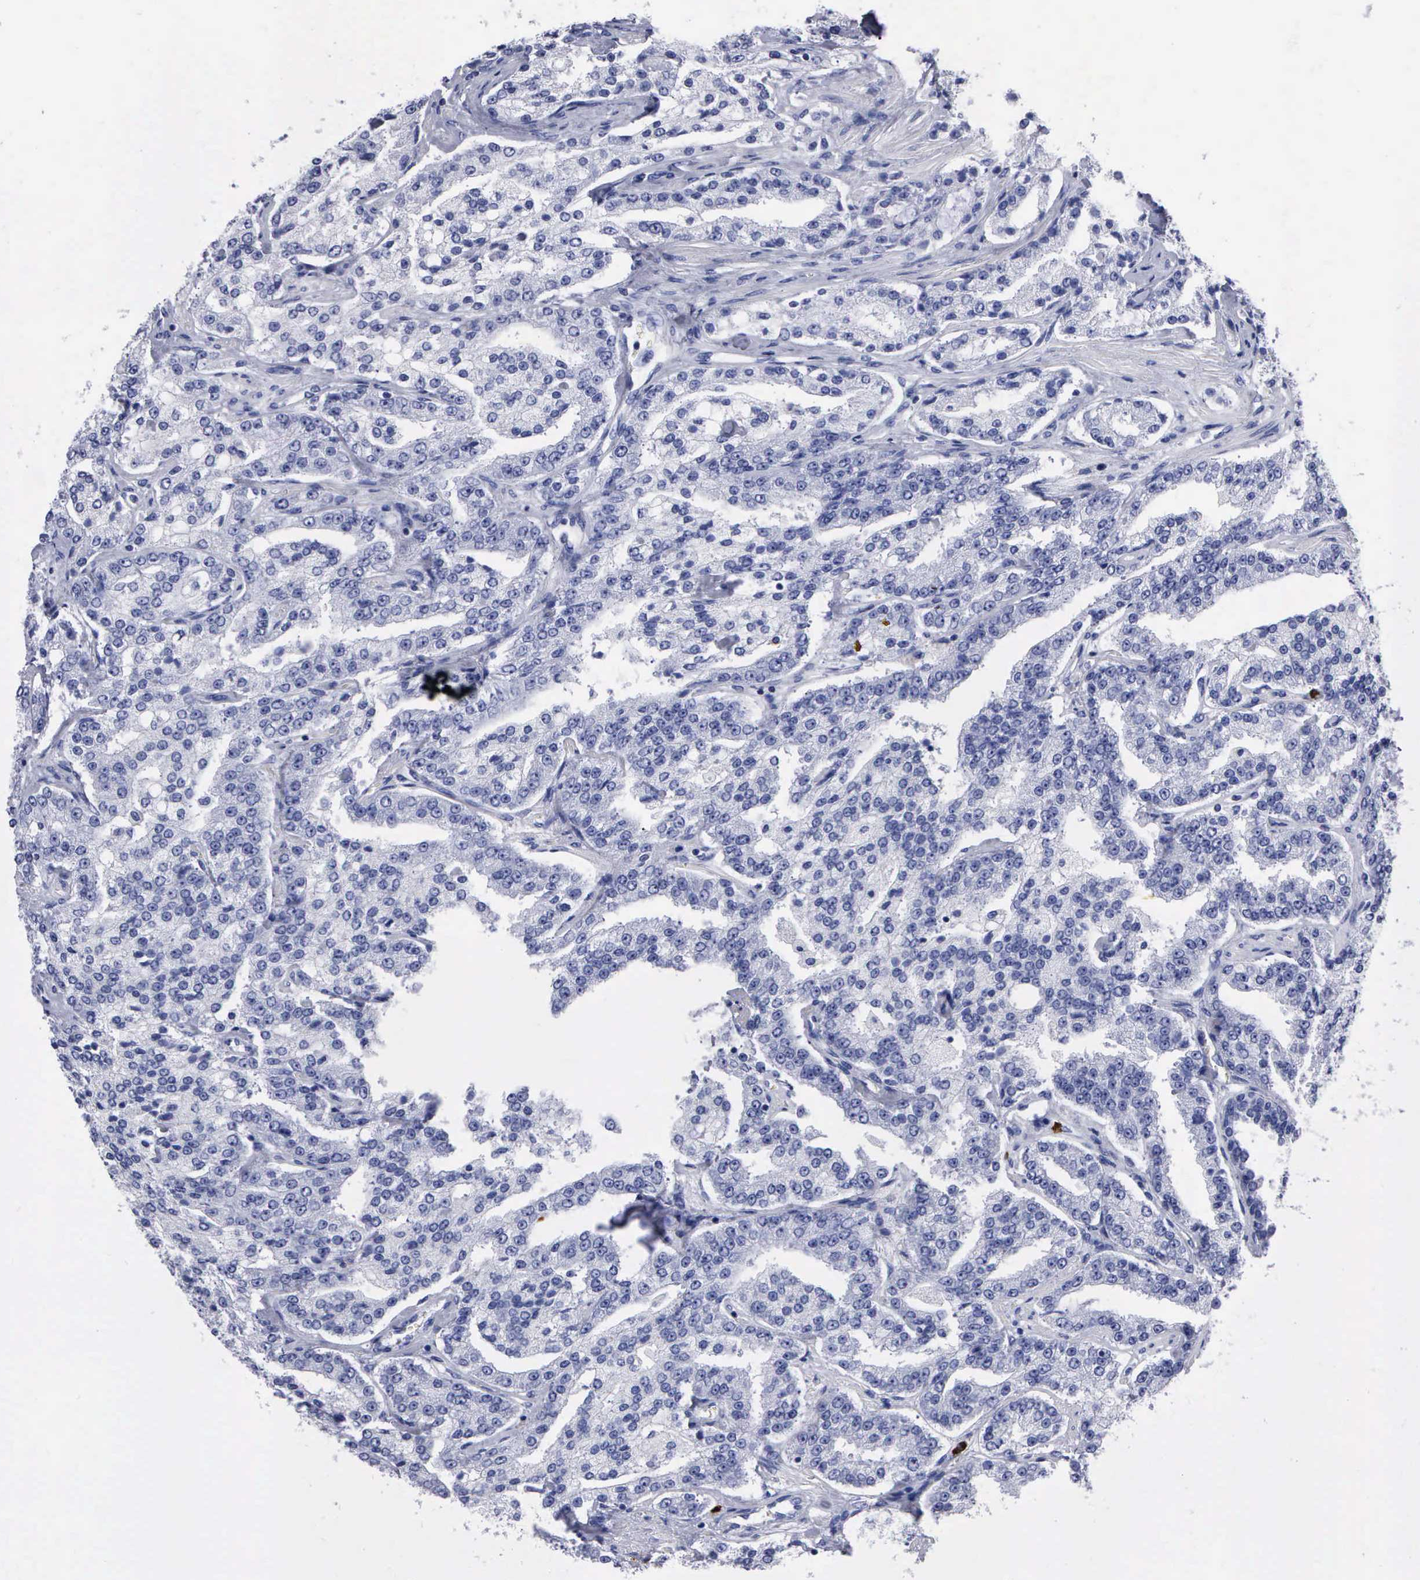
{"staining": {"intensity": "negative", "quantity": "none", "location": "none"}, "tissue": "prostate cancer", "cell_type": "Tumor cells", "image_type": "cancer", "snomed": [{"axis": "morphology", "description": "Adenocarcinoma, Medium grade"}, {"axis": "topography", "description": "Prostate"}], "caption": "Immunohistochemical staining of prostate cancer (adenocarcinoma (medium-grade)) shows no significant positivity in tumor cells. Nuclei are stained in blue.", "gene": "CTSG", "patient": {"sex": "male", "age": 72}}